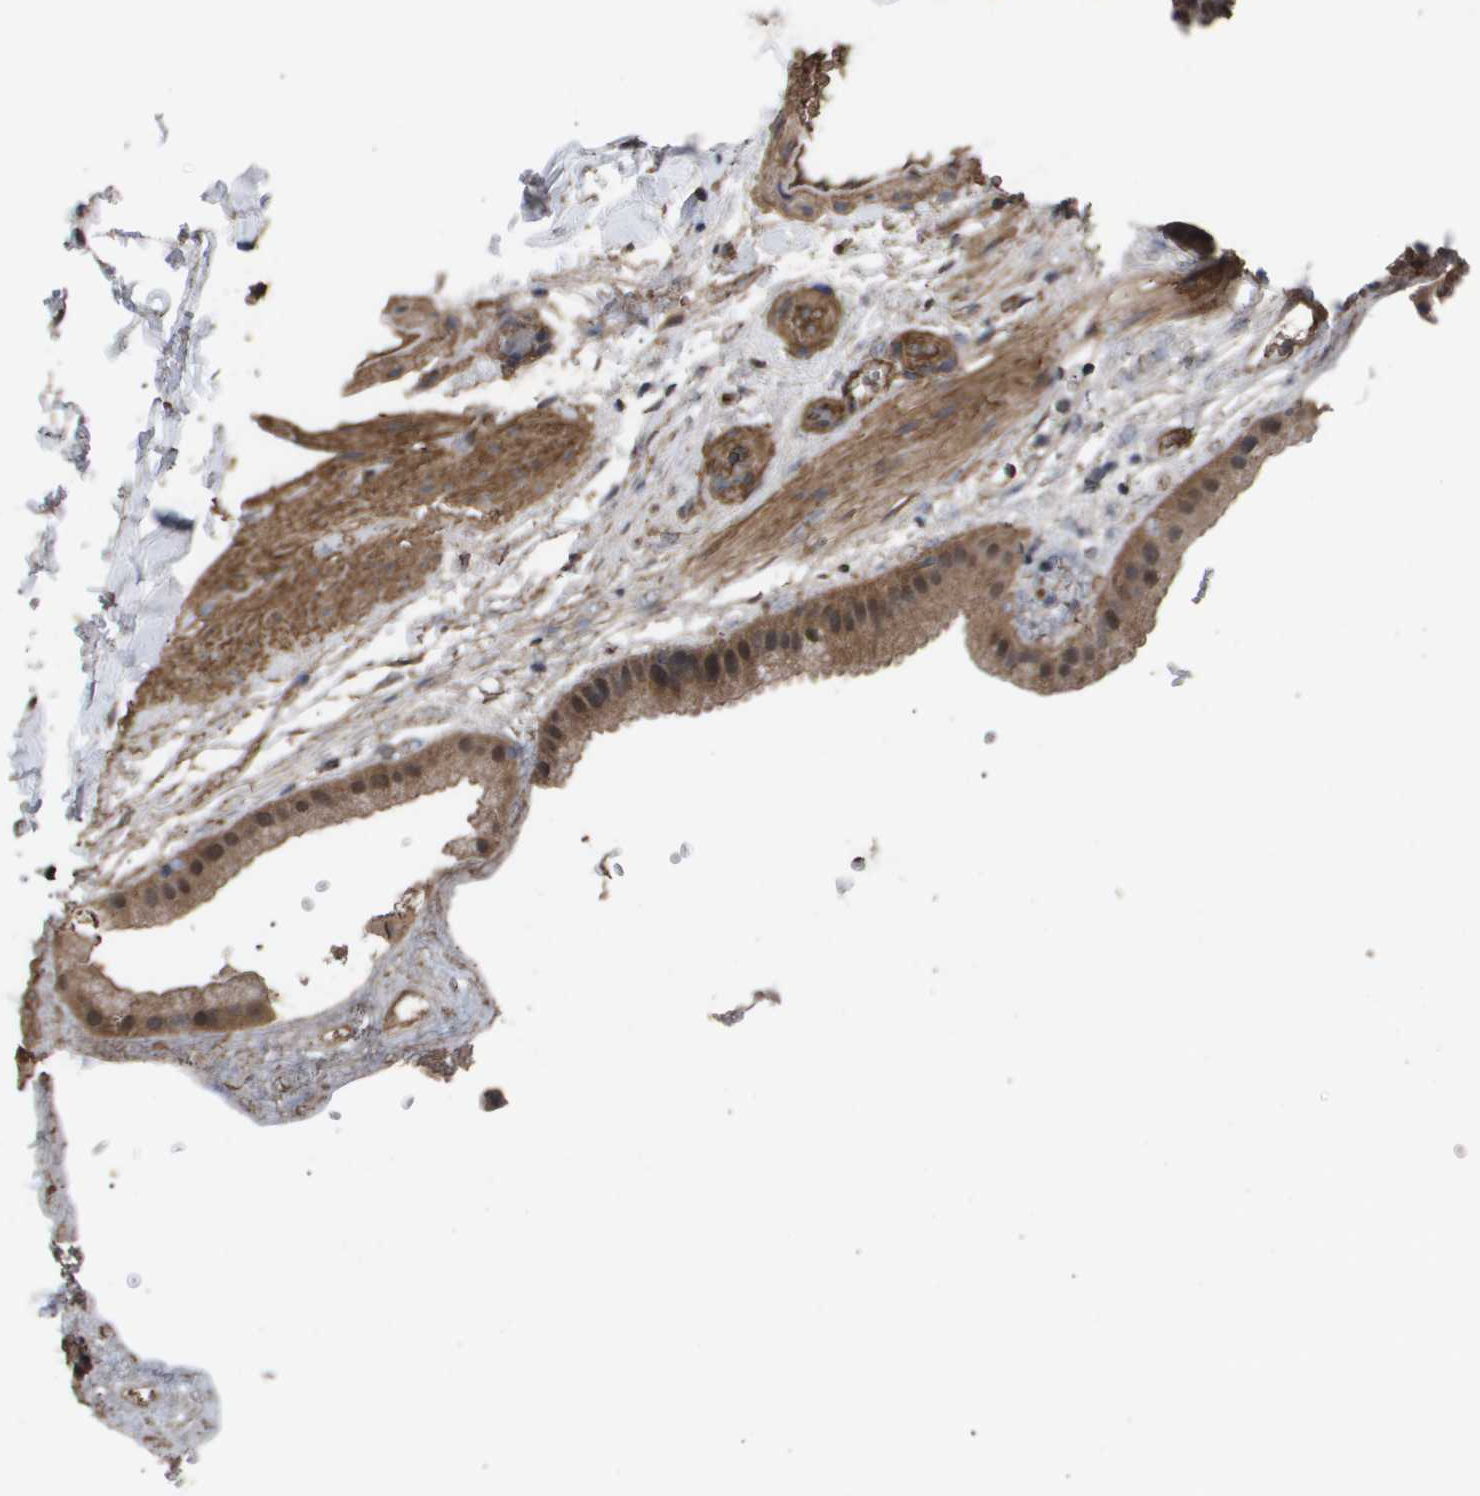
{"staining": {"intensity": "moderate", "quantity": ">75%", "location": "cytoplasmic/membranous,nuclear"}, "tissue": "gallbladder", "cell_type": "Glandular cells", "image_type": "normal", "snomed": [{"axis": "morphology", "description": "Normal tissue, NOS"}, {"axis": "topography", "description": "Gallbladder"}], "caption": "Immunohistochemical staining of normal gallbladder displays medium levels of moderate cytoplasmic/membranous,nuclear positivity in approximately >75% of glandular cells.", "gene": "CUL5", "patient": {"sex": "female", "age": 64}}